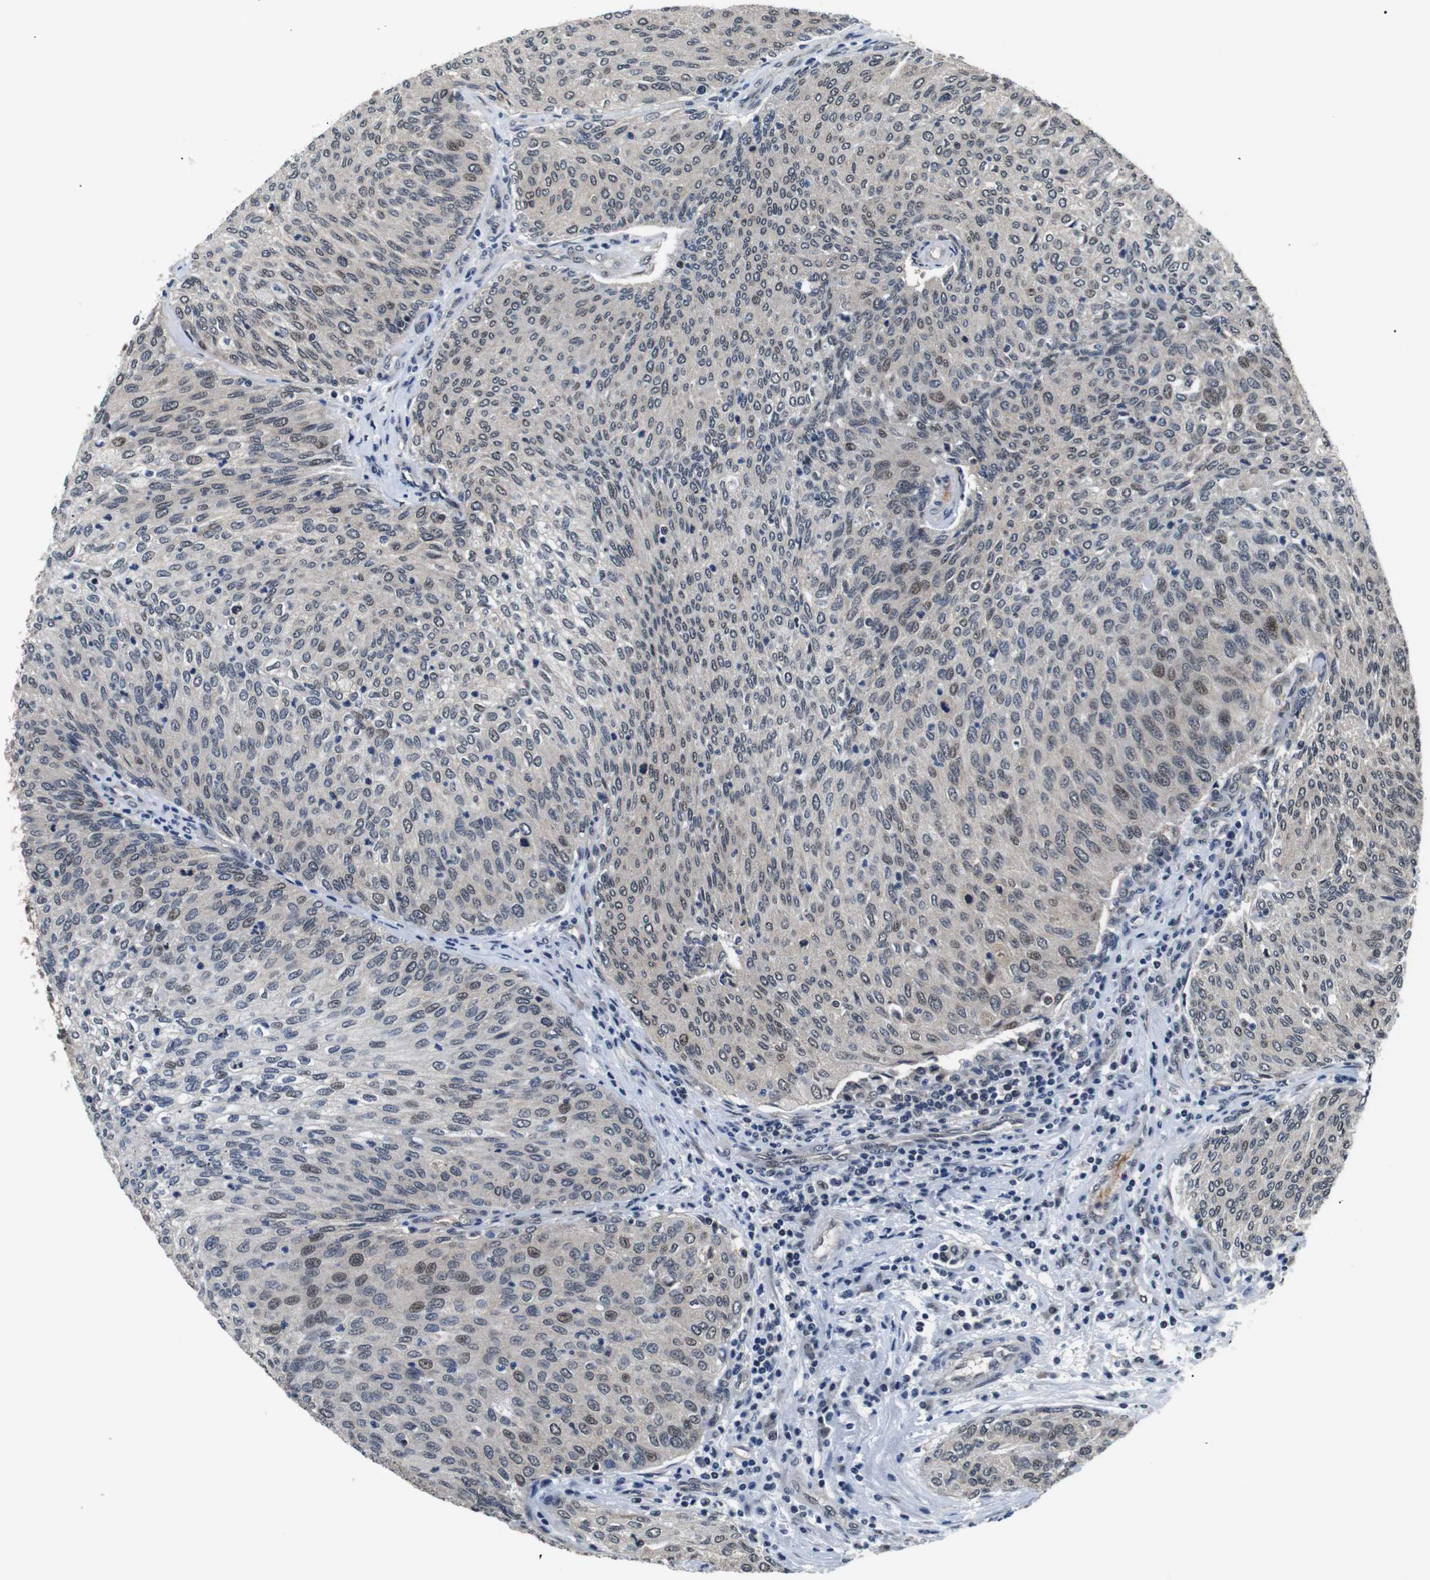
{"staining": {"intensity": "weak", "quantity": "25%-75%", "location": "nuclear"}, "tissue": "urothelial cancer", "cell_type": "Tumor cells", "image_type": "cancer", "snomed": [{"axis": "morphology", "description": "Urothelial carcinoma, Low grade"}, {"axis": "topography", "description": "Urinary bladder"}], "caption": "Weak nuclear protein positivity is present in approximately 25%-75% of tumor cells in urothelial carcinoma (low-grade).", "gene": "SKP1", "patient": {"sex": "female", "age": 79}}